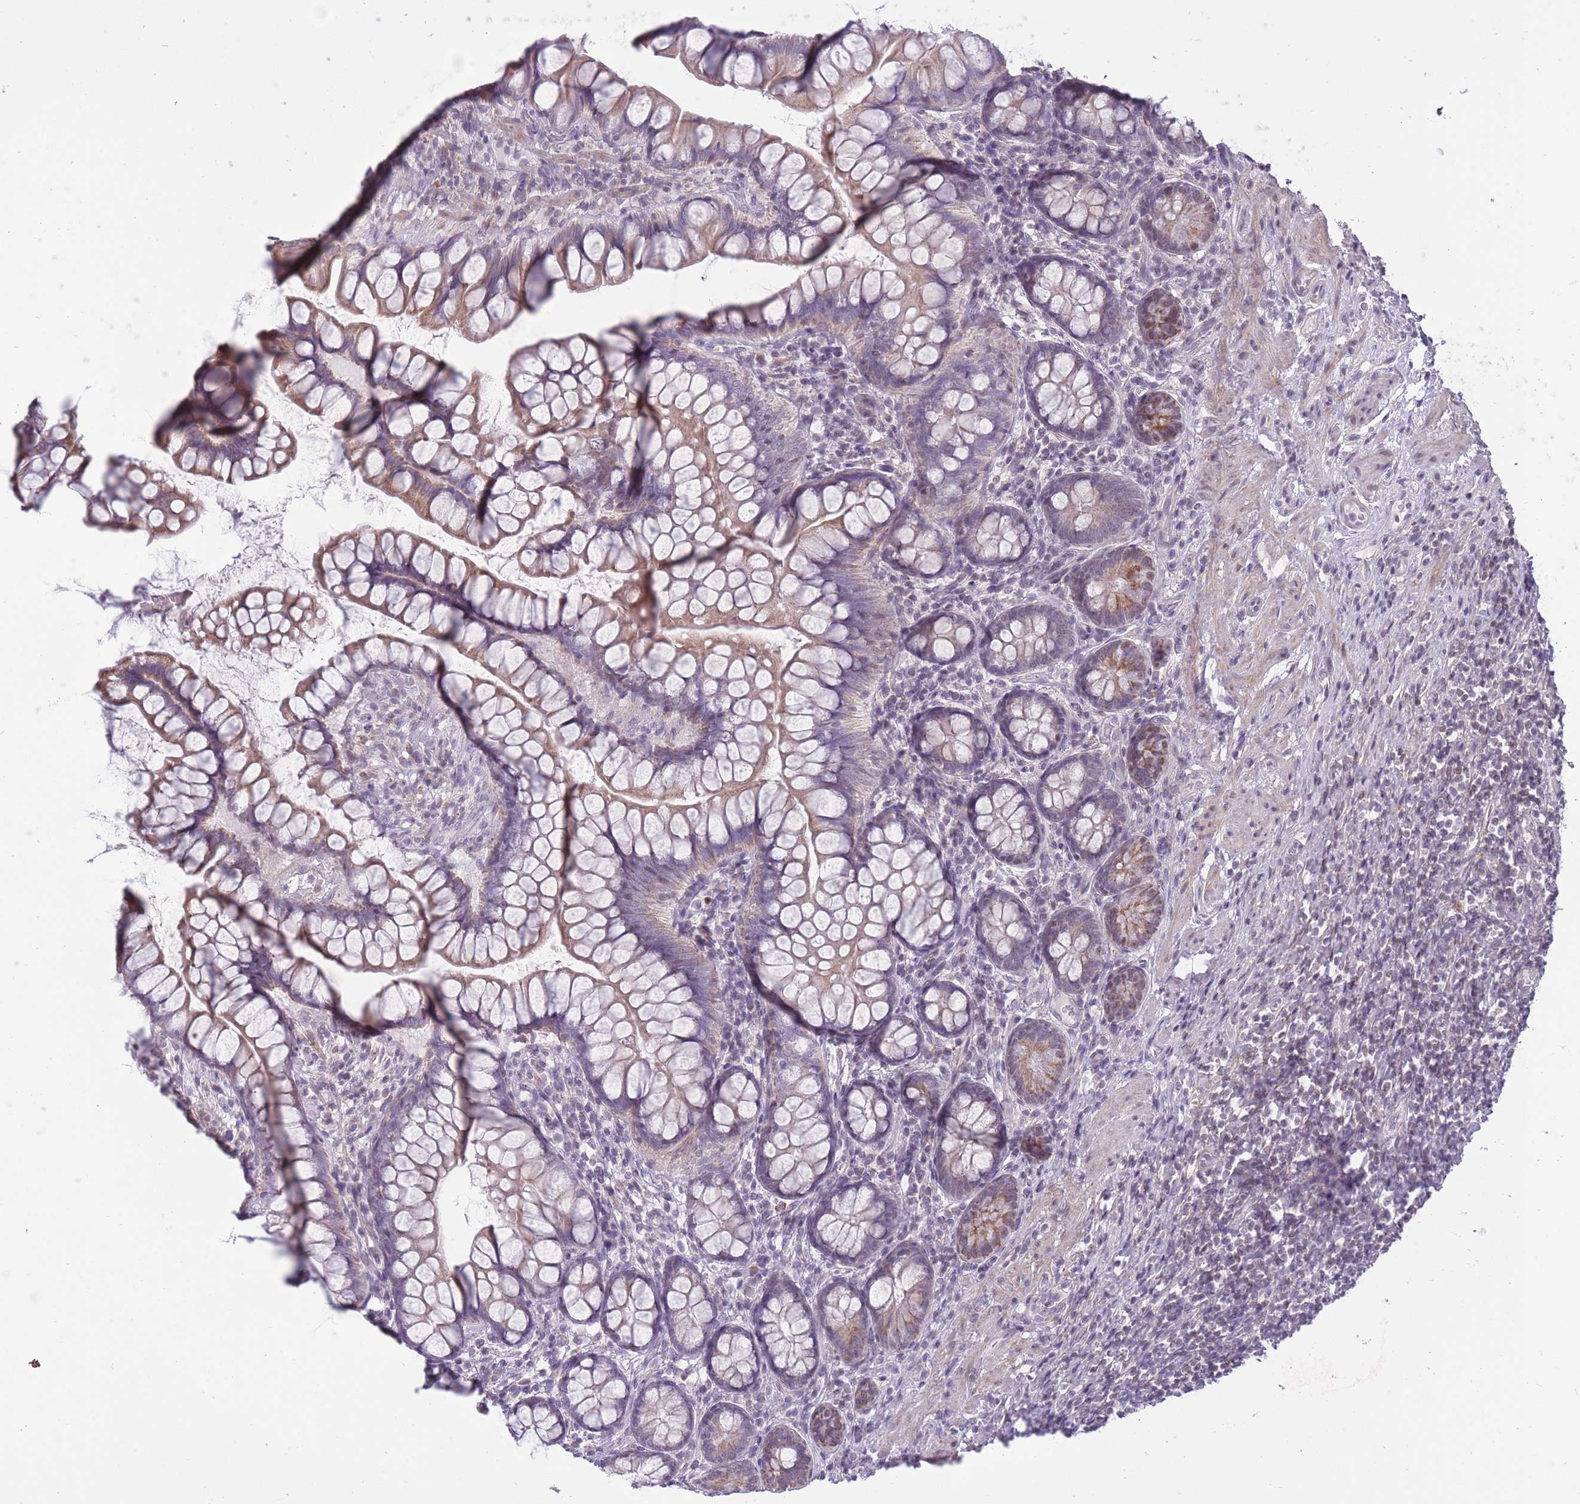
{"staining": {"intensity": "moderate", "quantity": "25%-75%", "location": "cytoplasmic/membranous"}, "tissue": "small intestine", "cell_type": "Glandular cells", "image_type": "normal", "snomed": [{"axis": "morphology", "description": "Normal tissue, NOS"}, {"axis": "topography", "description": "Small intestine"}], "caption": "Immunohistochemical staining of benign small intestine exhibits moderate cytoplasmic/membranous protein expression in approximately 25%-75% of glandular cells.", "gene": "ZBTB24", "patient": {"sex": "male", "age": 70}}